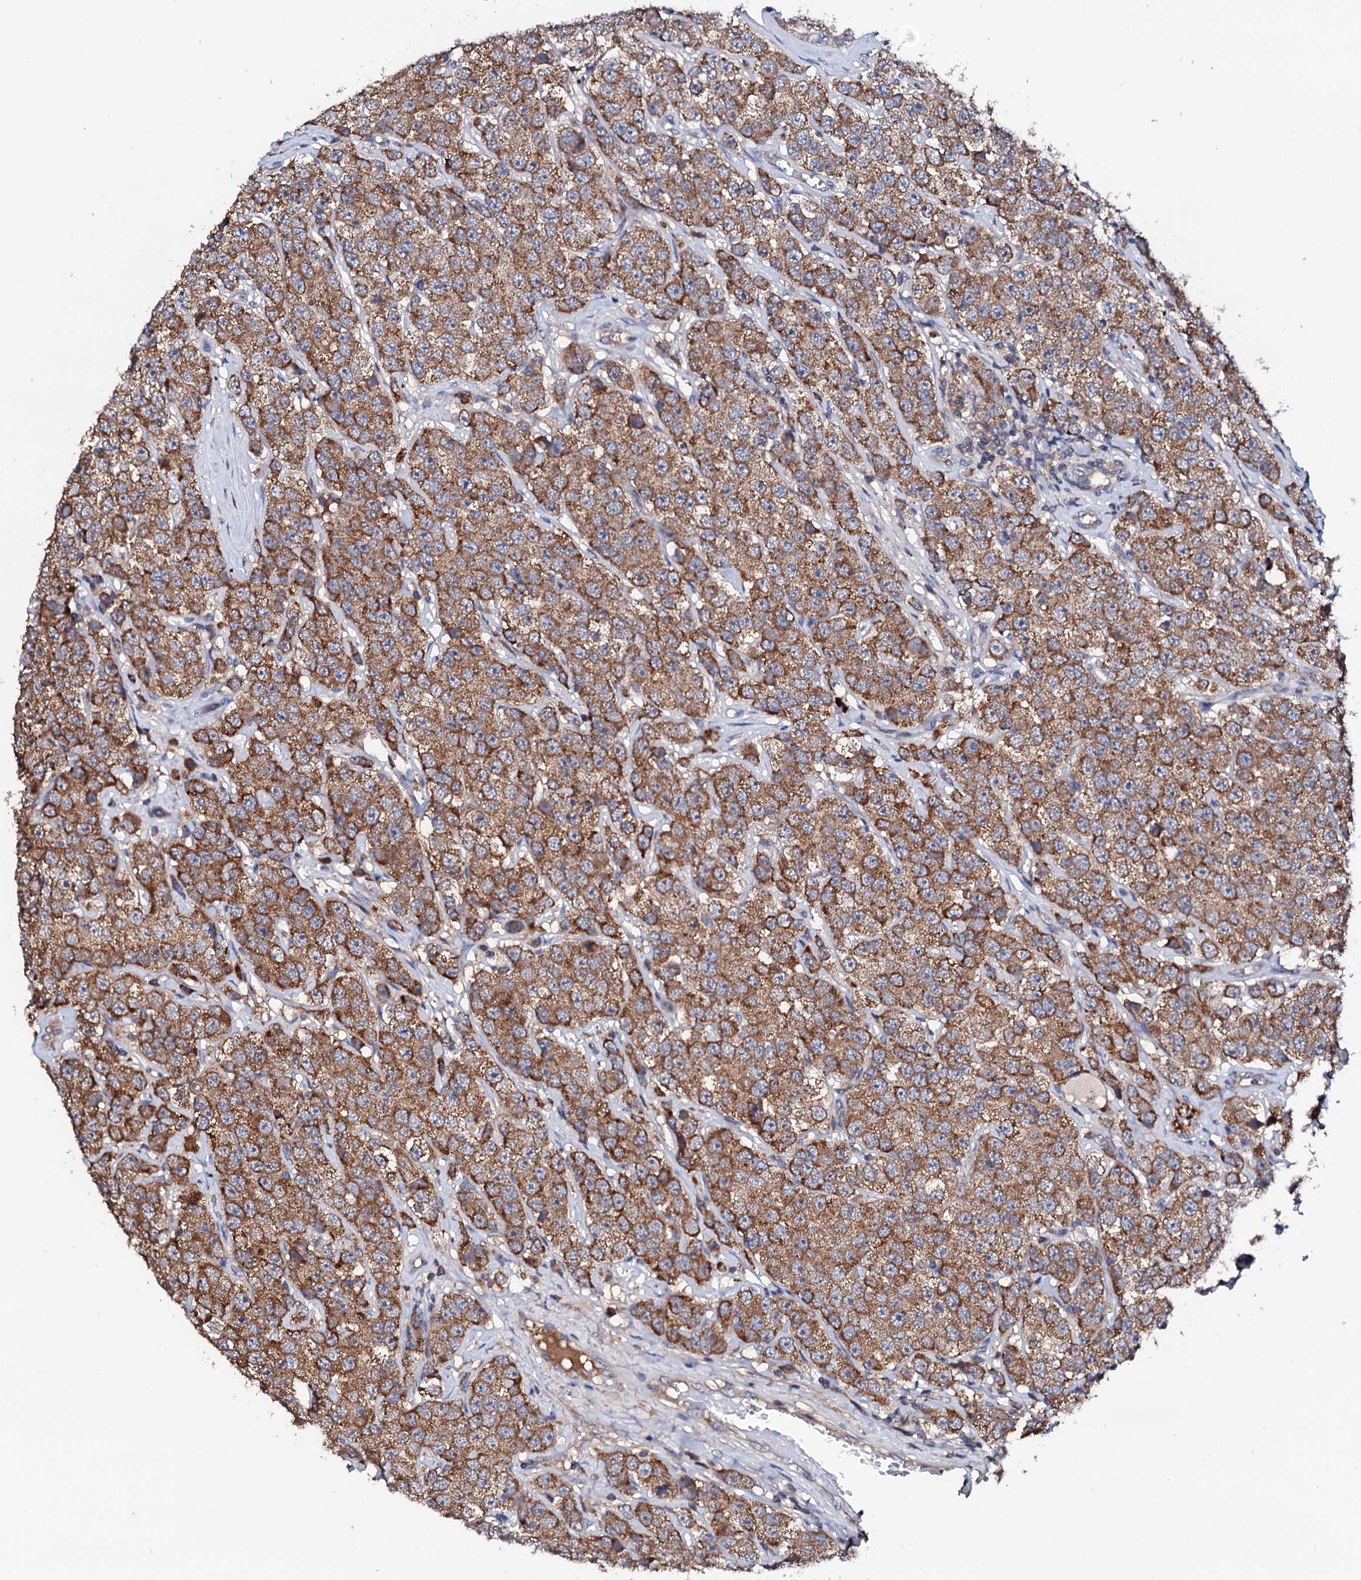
{"staining": {"intensity": "moderate", "quantity": ">75%", "location": "cytoplasmic/membranous"}, "tissue": "testis cancer", "cell_type": "Tumor cells", "image_type": "cancer", "snomed": [{"axis": "morphology", "description": "Seminoma, NOS"}, {"axis": "topography", "description": "Testis"}], "caption": "Seminoma (testis) stained for a protein (brown) demonstrates moderate cytoplasmic/membranous positive expression in approximately >75% of tumor cells.", "gene": "TCAF2", "patient": {"sex": "male", "age": 28}}